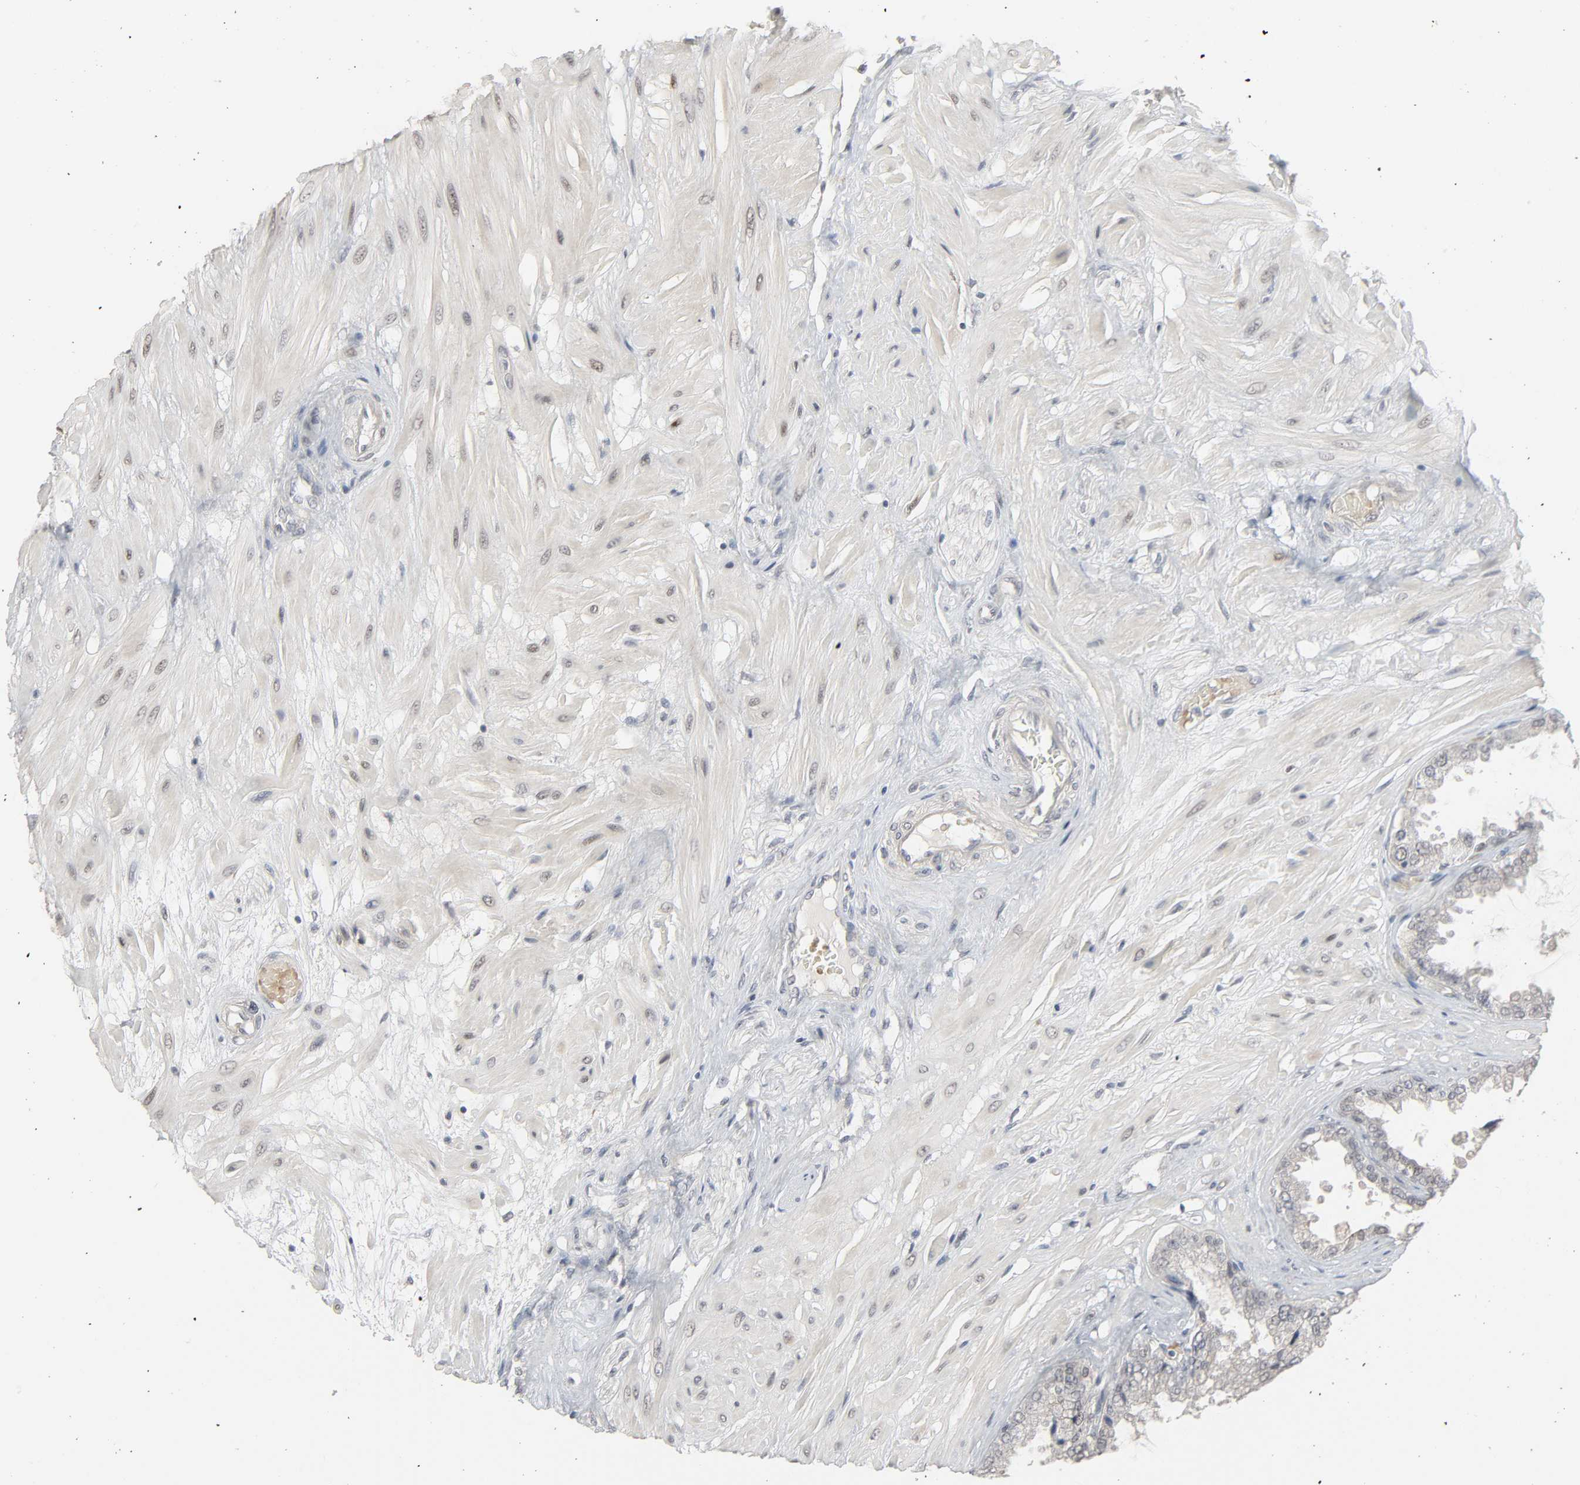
{"staining": {"intensity": "negative", "quantity": "none", "location": "none"}, "tissue": "seminal vesicle", "cell_type": "Glandular cells", "image_type": "normal", "snomed": [{"axis": "morphology", "description": "Normal tissue, NOS"}, {"axis": "topography", "description": "Seminal veicle"}], "caption": "DAB (3,3'-diaminobenzidine) immunohistochemical staining of benign human seminal vesicle demonstrates no significant expression in glandular cells.", "gene": "ZNF222", "patient": {"sex": "male", "age": 46}}